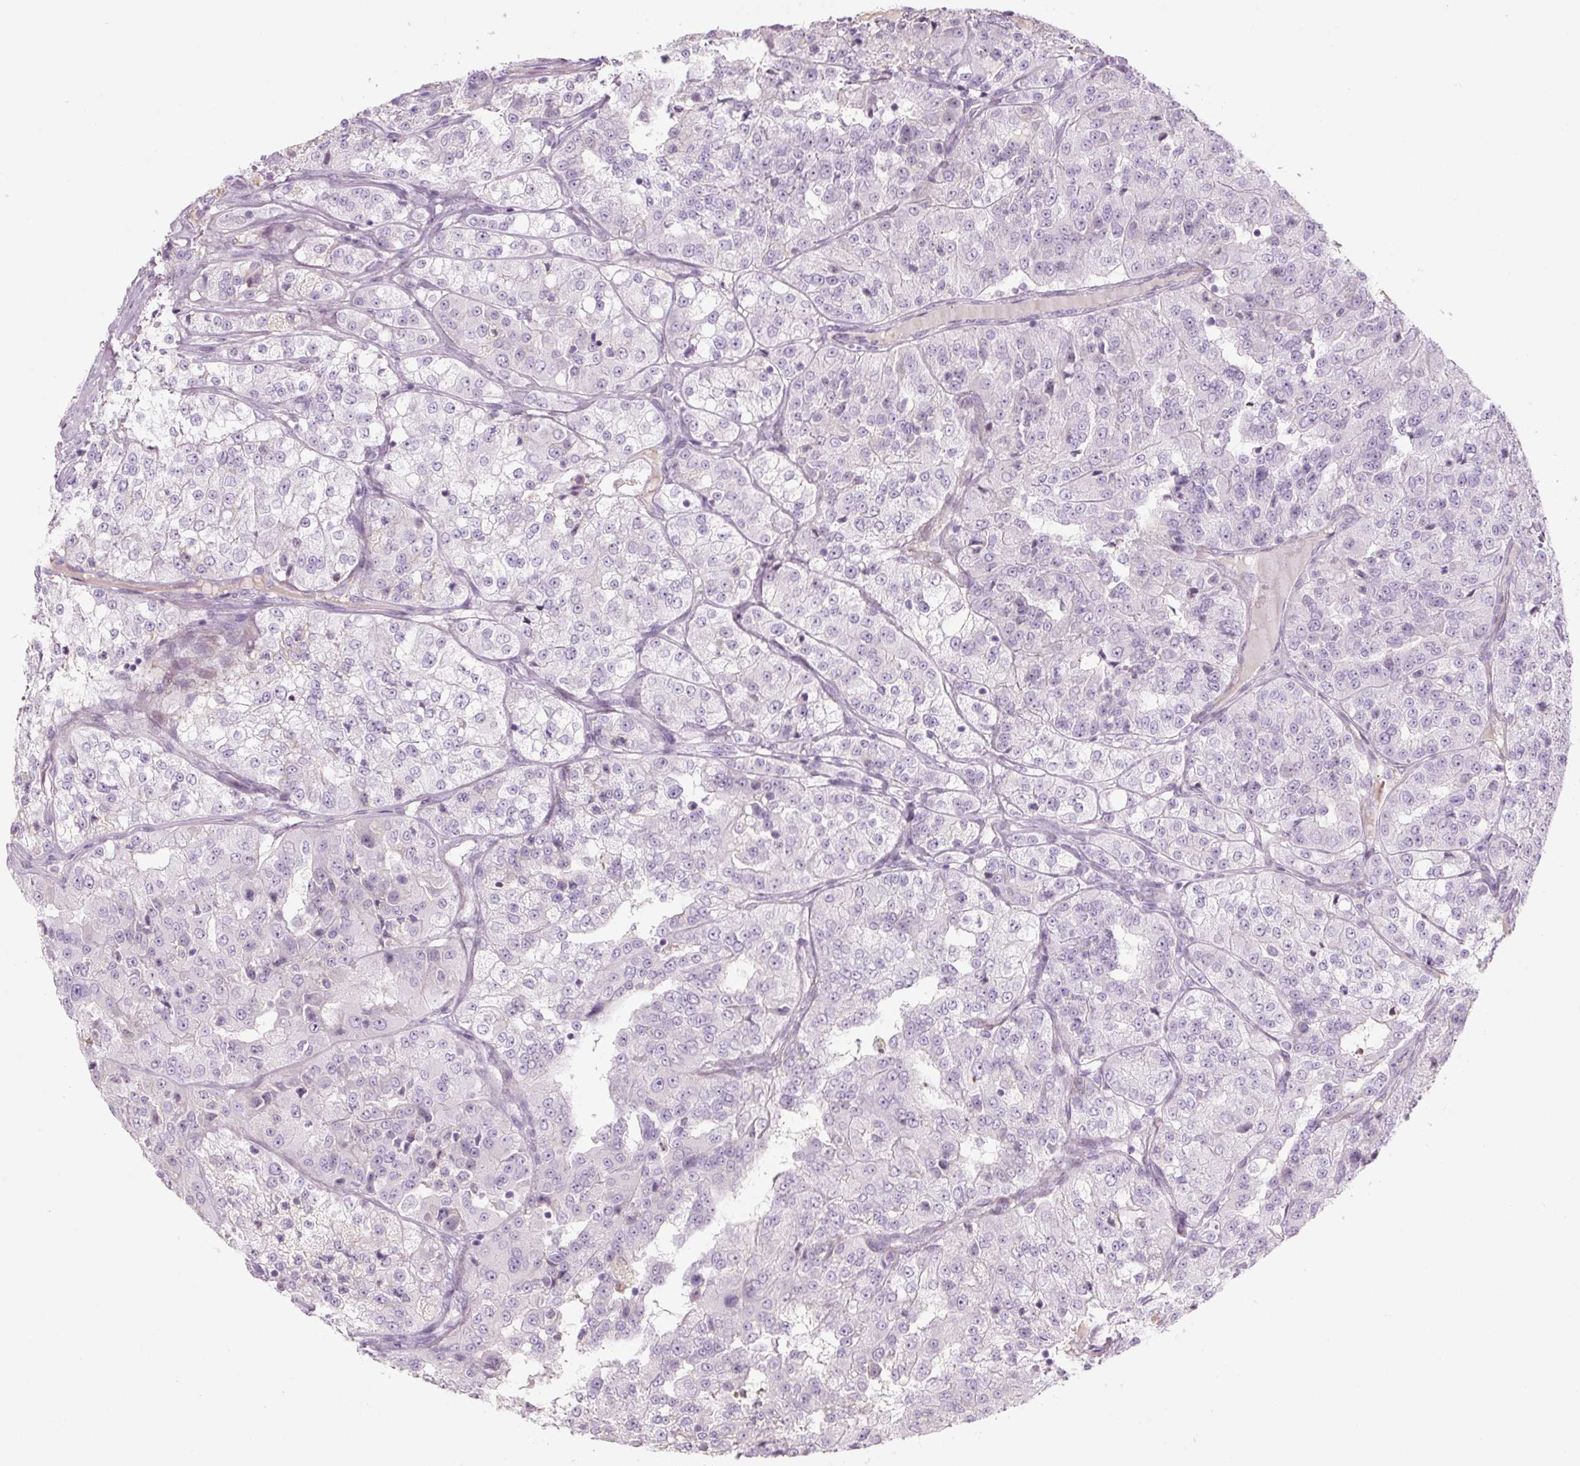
{"staining": {"intensity": "negative", "quantity": "none", "location": "none"}, "tissue": "renal cancer", "cell_type": "Tumor cells", "image_type": "cancer", "snomed": [{"axis": "morphology", "description": "Adenocarcinoma, NOS"}, {"axis": "topography", "description": "Kidney"}], "caption": "Tumor cells are negative for brown protein staining in renal cancer (adenocarcinoma). (IHC, brightfield microscopy, high magnification).", "gene": "PRM1", "patient": {"sex": "female", "age": 63}}